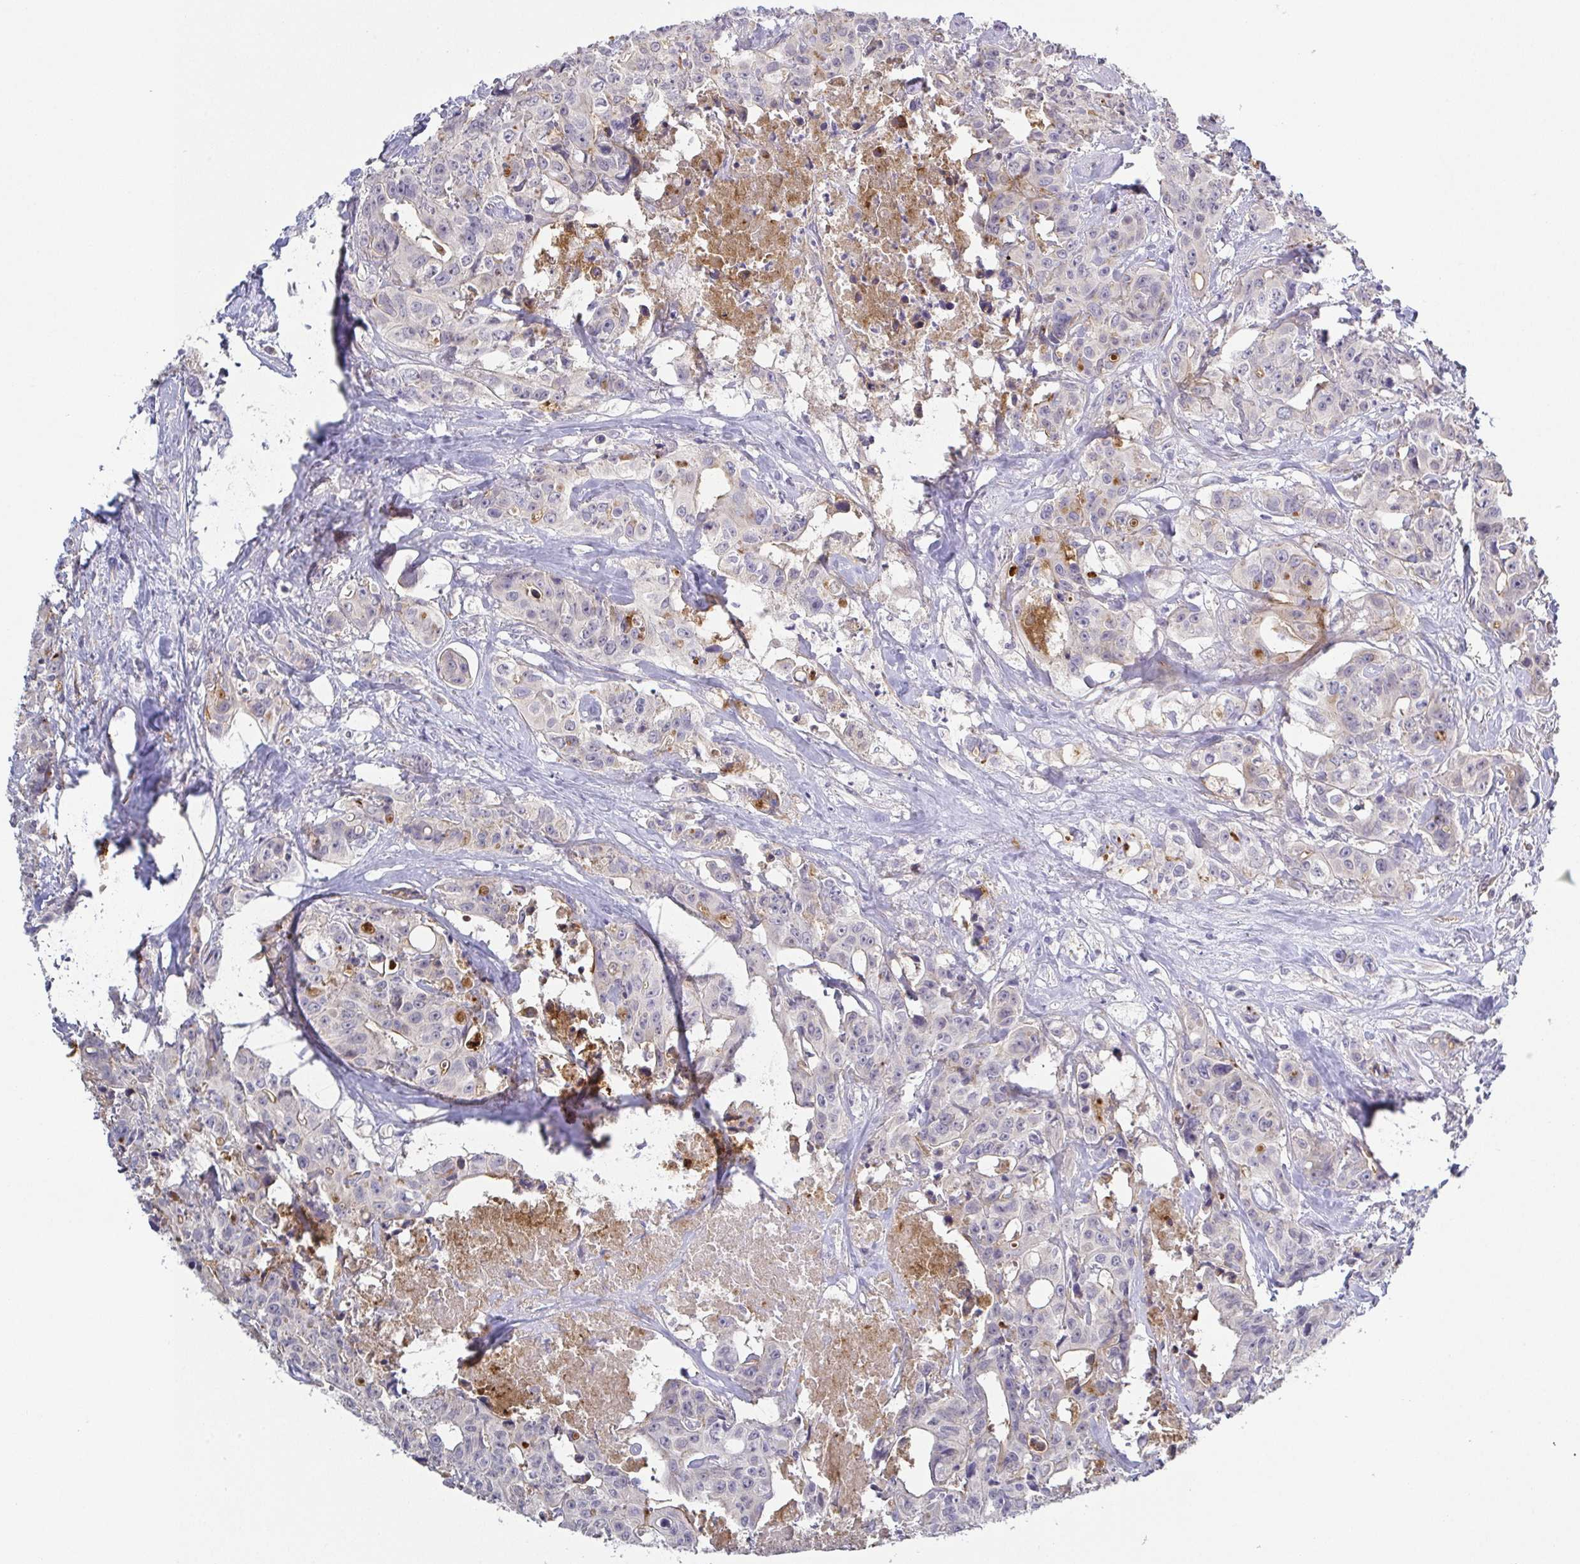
{"staining": {"intensity": "negative", "quantity": "none", "location": "none"}, "tissue": "colorectal cancer", "cell_type": "Tumor cells", "image_type": "cancer", "snomed": [{"axis": "morphology", "description": "Adenocarcinoma, NOS"}, {"axis": "topography", "description": "Rectum"}], "caption": "Human colorectal cancer (adenocarcinoma) stained for a protein using immunohistochemistry exhibits no expression in tumor cells.", "gene": "RNASE7", "patient": {"sex": "female", "age": 62}}